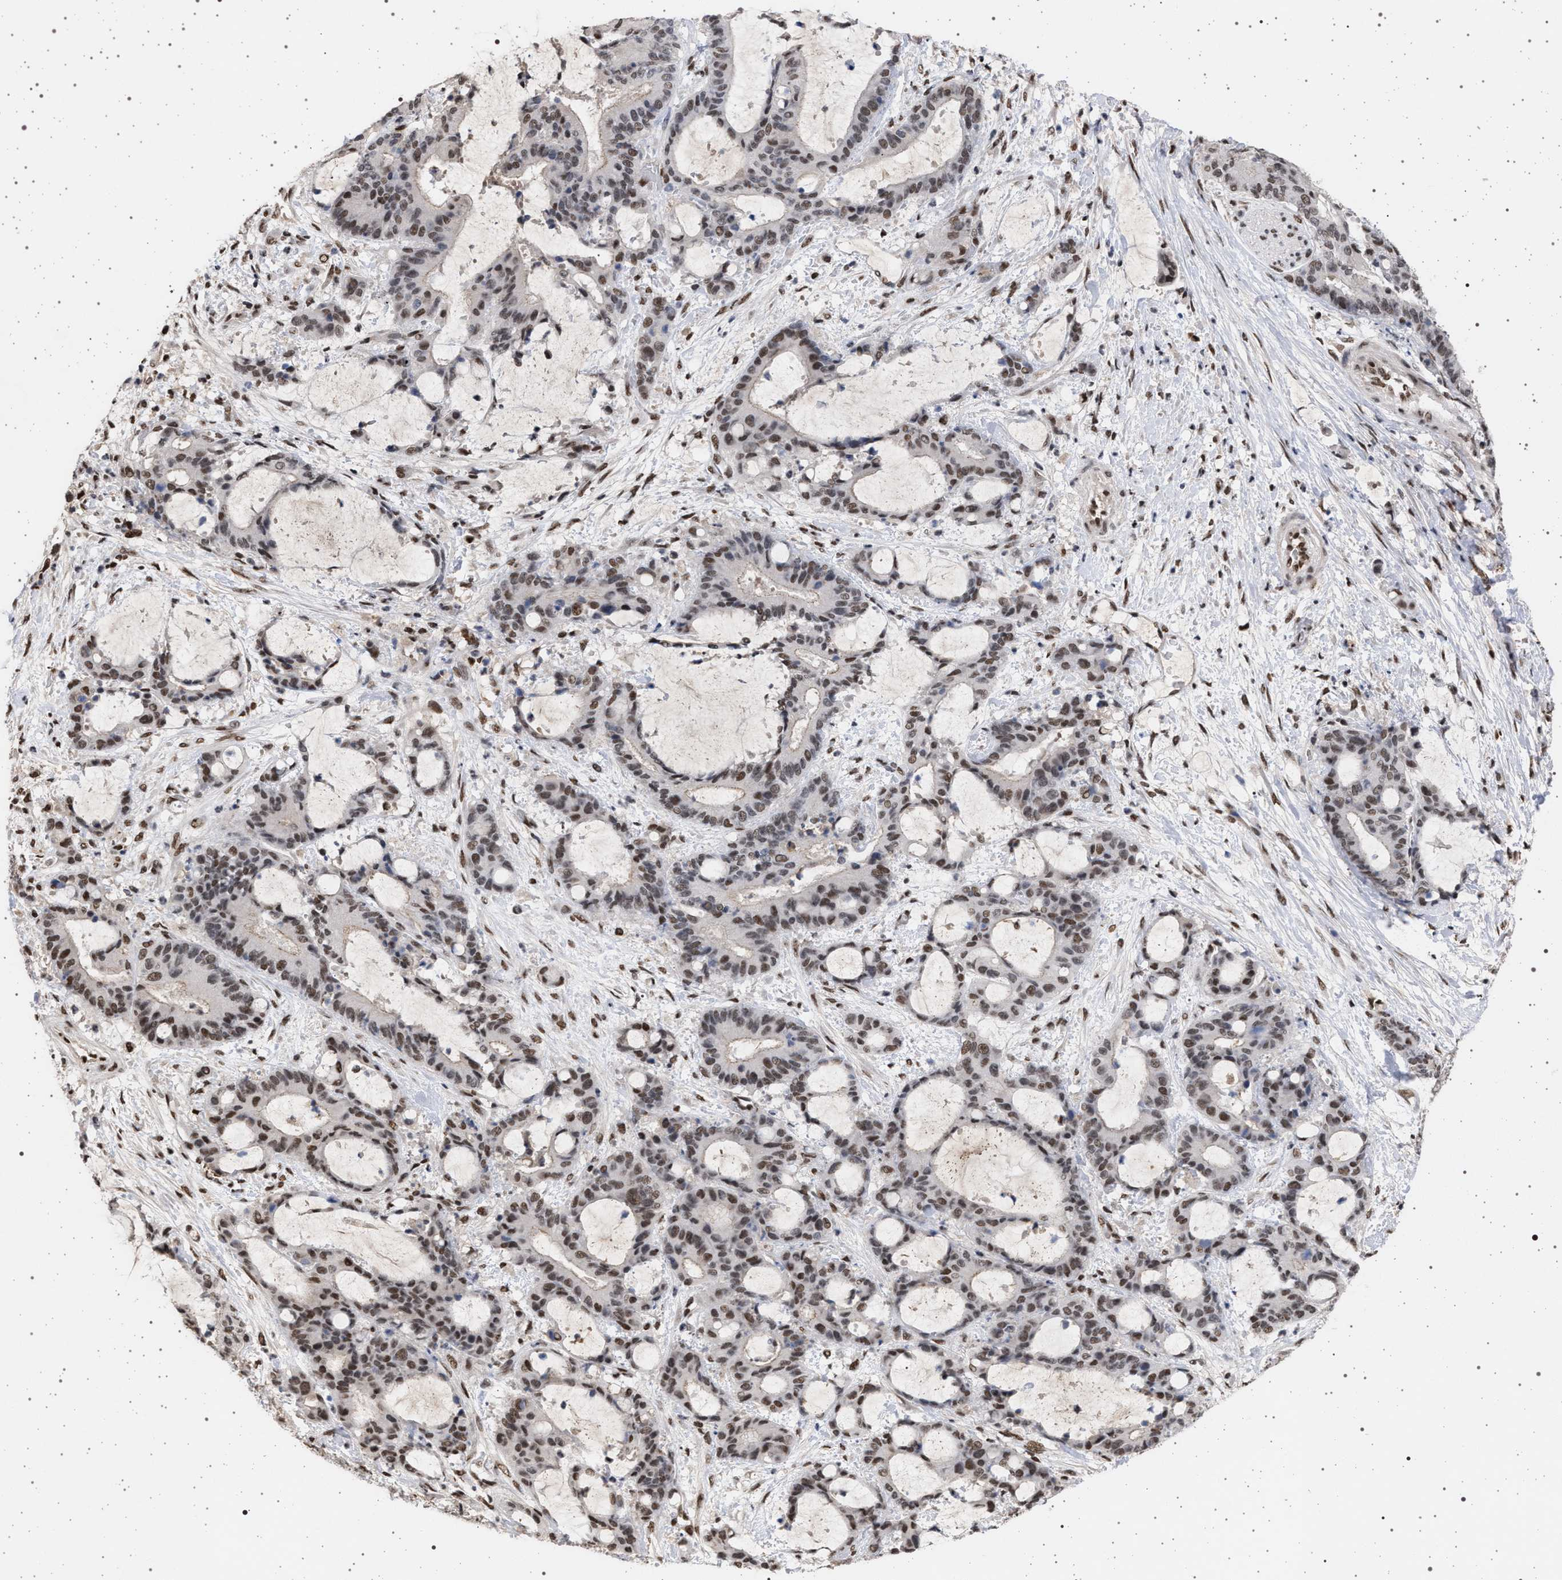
{"staining": {"intensity": "weak", "quantity": ">75%", "location": "nuclear"}, "tissue": "liver cancer", "cell_type": "Tumor cells", "image_type": "cancer", "snomed": [{"axis": "morphology", "description": "Normal tissue, NOS"}, {"axis": "morphology", "description": "Cholangiocarcinoma"}, {"axis": "topography", "description": "Liver"}, {"axis": "topography", "description": "Peripheral nerve tissue"}], "caption": "About >75% of tumor cells in human cholangiocarcinoma (liver) exhibit weak nuclear protein positivity as visualized by brown immunohistochemical staining.", "gene": "PHF12", "patient": {"sex": "female", "age": 73}}